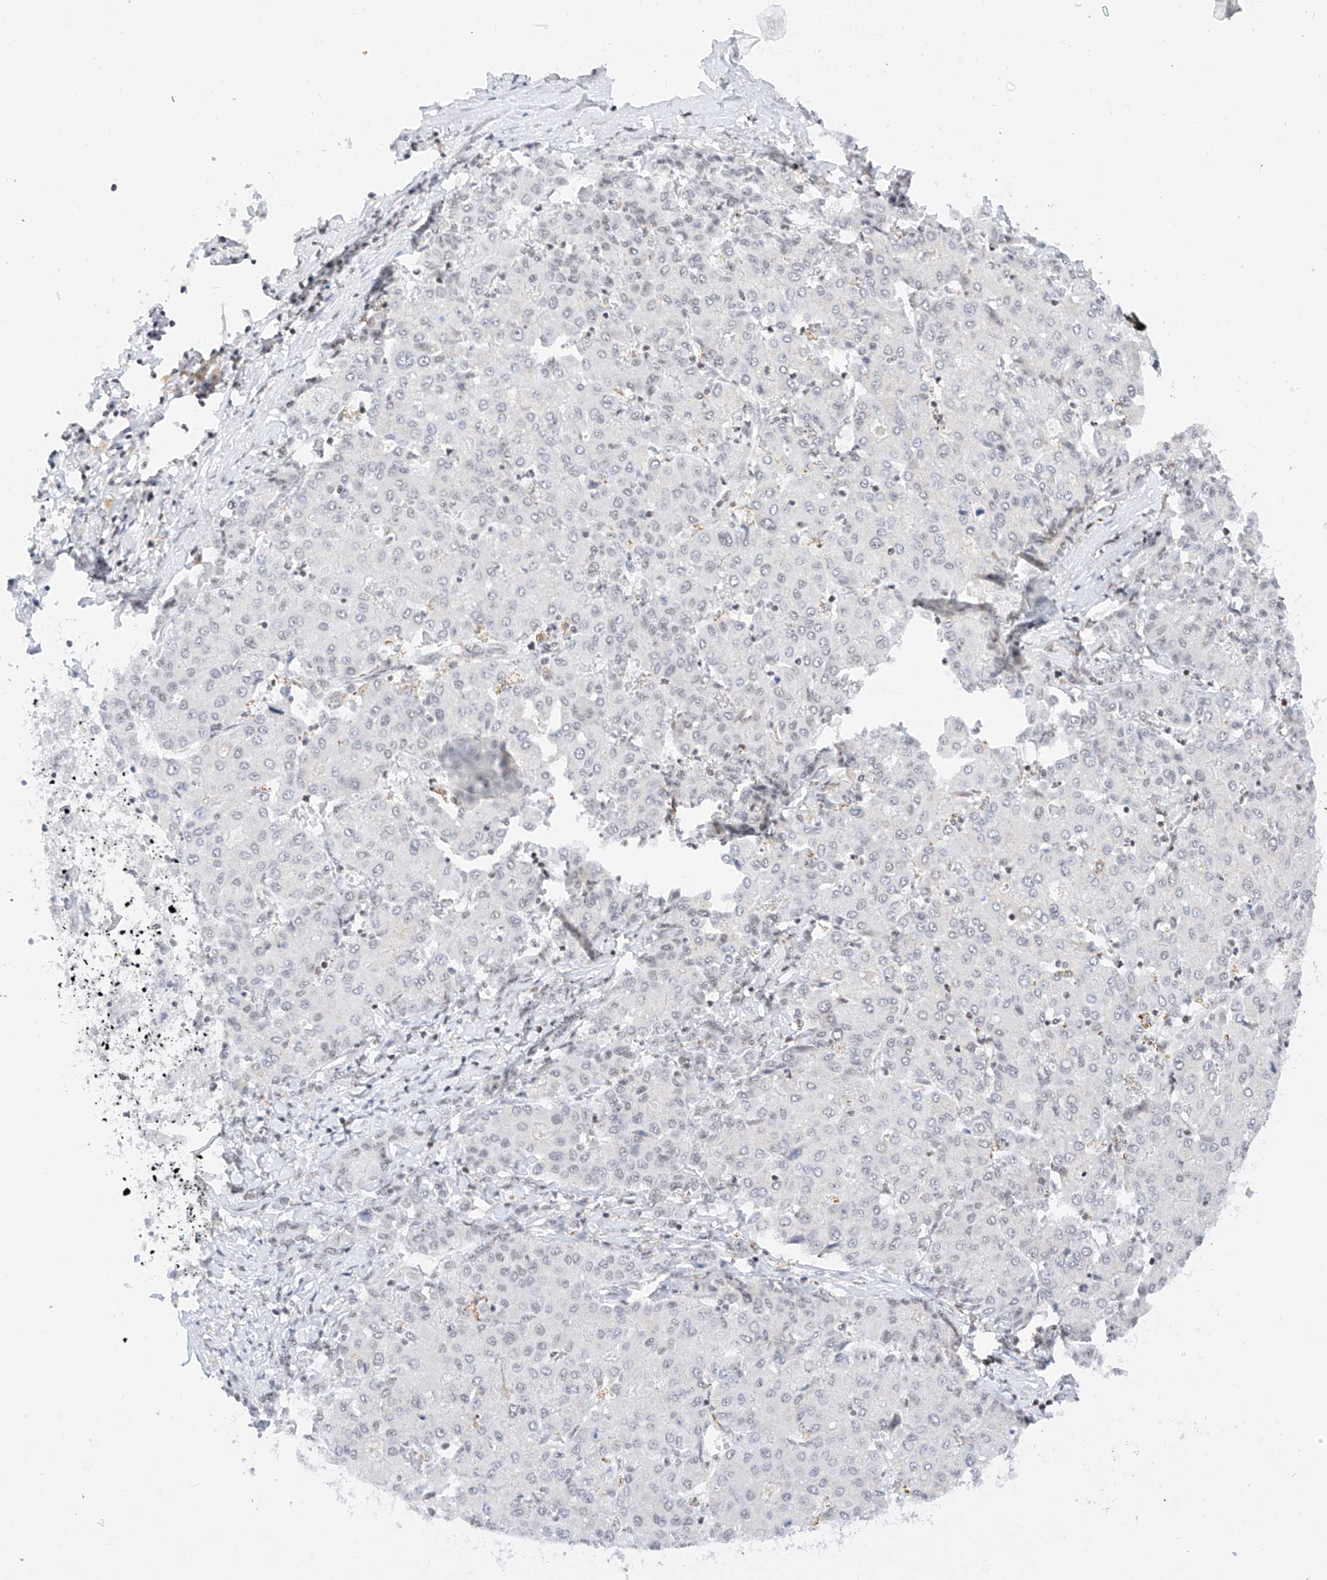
{"staining": {"intensity": "negative", "quantity": "none", "location": "none"}, "tissue": "liver cancer", "cell_type": "Tumor cells", "image_type": "cancer", "snomed": [{"axis": "morphology", "description": "Carcinoma, Hepatocellular, NOS"}, {"axis": "topography", "description": "Liver"}], "caption": "Immunohistochemistry of liver cancer (hepatocellular carcinoma) reveals no positivity in tumor cells. Nuclei are stained in blue.", "gene": "NRF1", "patient": {"sex": "male", "age": 65}}